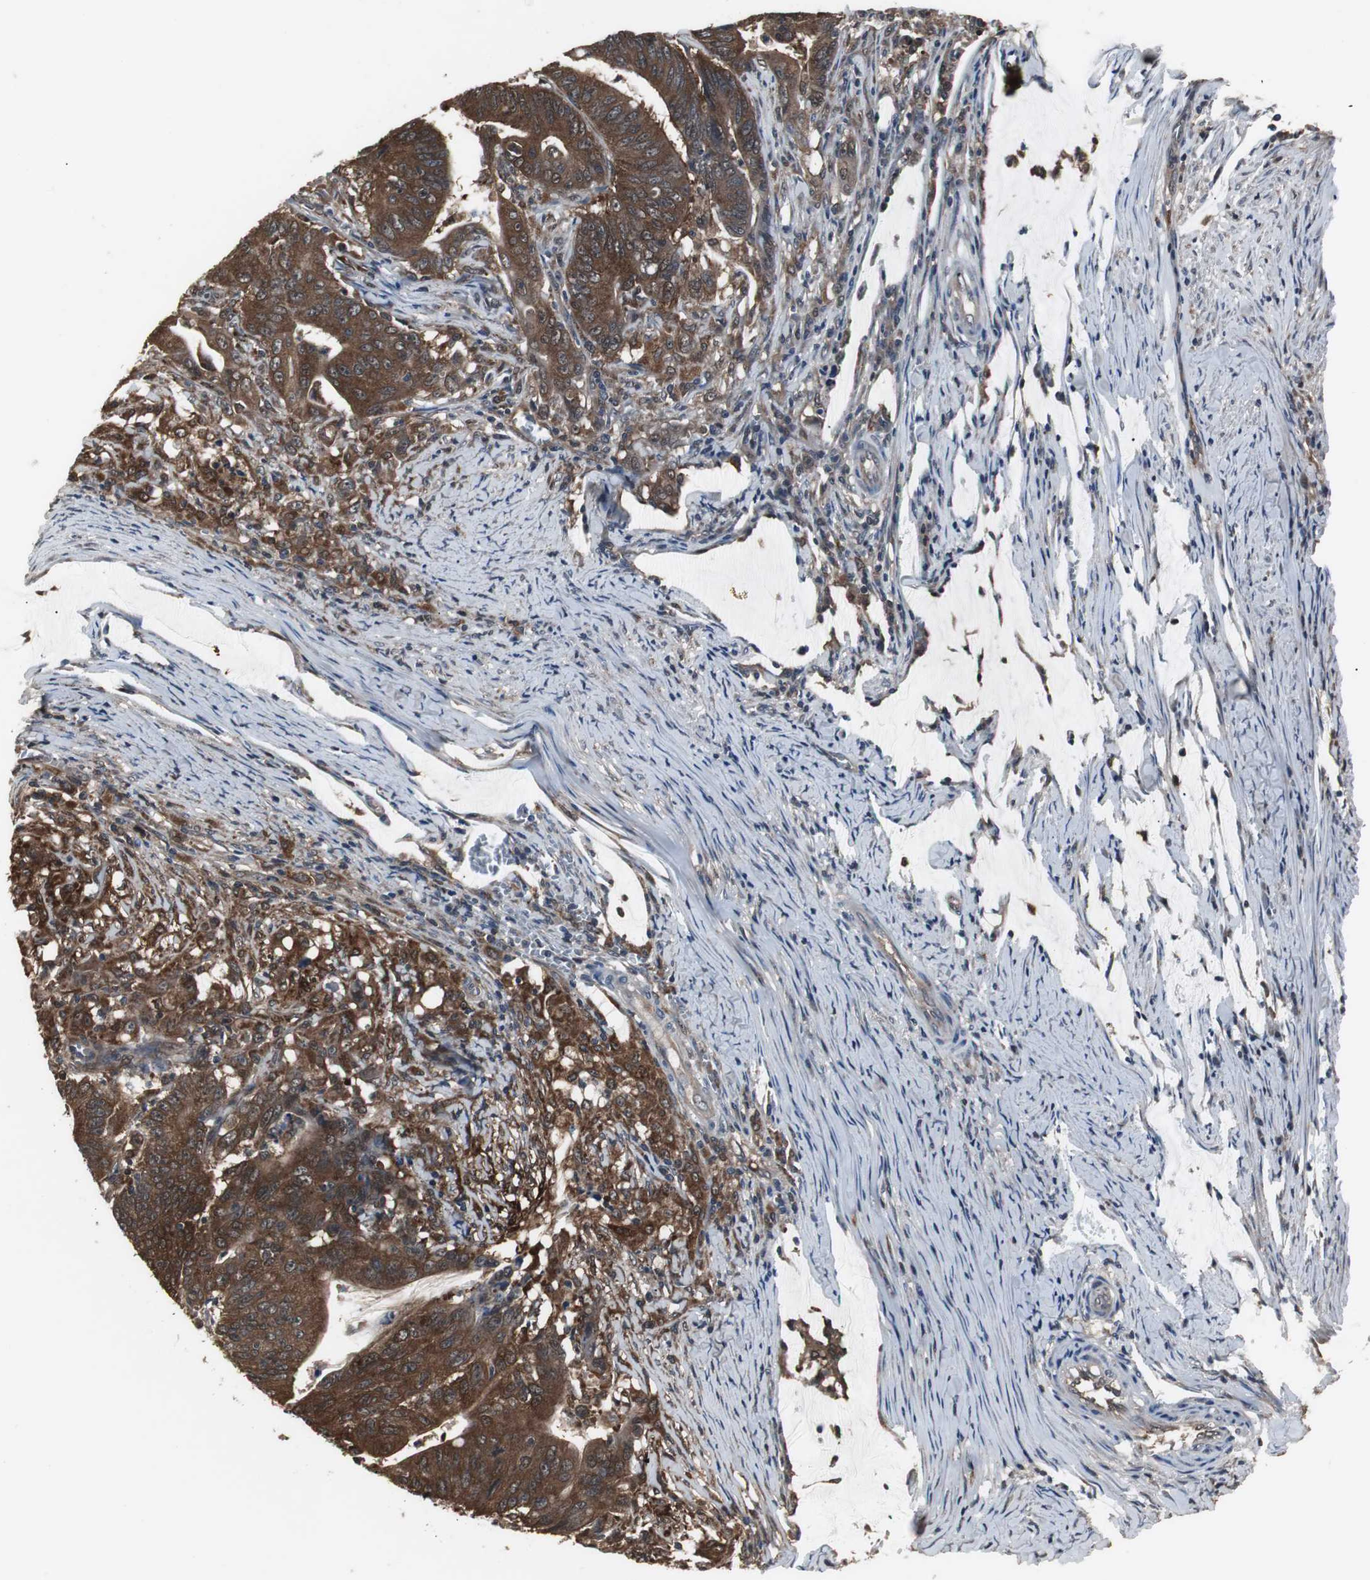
{"staining": {"intensity": "strong", "quantity": ">75%", "location": "cytoplasmic/membranous"}, "tissue": "colorectal cancer", "cell_type": "Tumor cells", "image_type": "cancer", "snomed": [{"axis": "morphology", "description": "Adenocarcinoma, NOS"}, {"axis": "topography", "description": "Colon"}], "caption": "Adenocarcinoma (colorectal) stained with a brown dye displays strong cytoplasmic/membranous positive positivity in about >75% of tumor cells.", "gene": "ZSCAN22", "patient": {"sex": "male", "age": 45}}